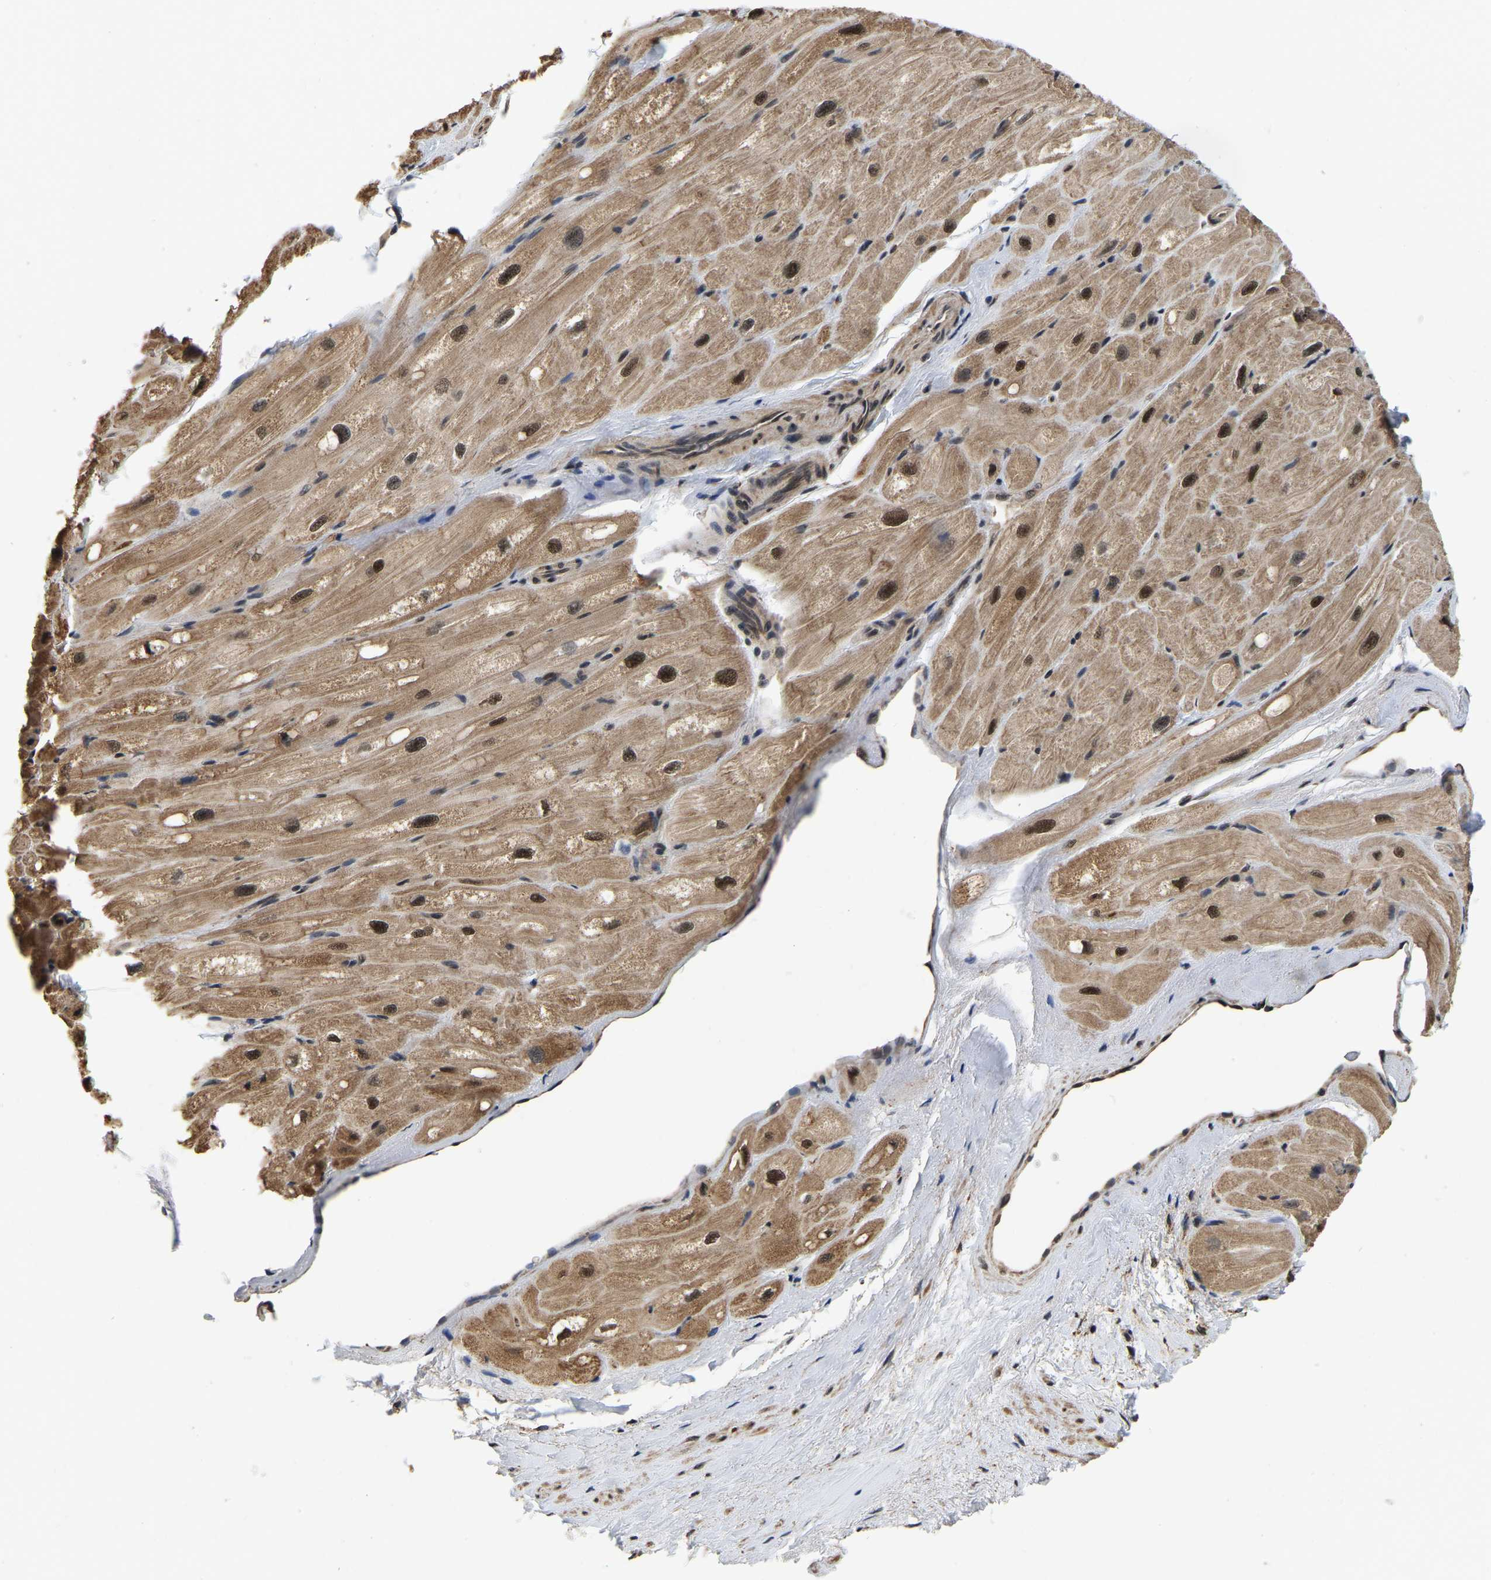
{"staining": {"intensity": "moderate", "quantity": ">75%", "location": "cytoplasmic/membranous,nuclear"}, "tissue": "heart muscle", "cell_type": "Cardiomyocytes", "image_type": "normal", "snomed": [{"axis": "morphology", "description": "Normal tissue, NOS"}, {"axis": "topography", "description": "Heart"}], "caption": "Brown immunohistochemical staining in normal heart muscle displays moderate cytoplasmic/membranous,nuclear staining in approximately >75% of cardiomyocytes. (IHC, brightfield microscopy, high magnification).", "gene": "CIAO1", "patient": {"sex": "male", "age": 49}}